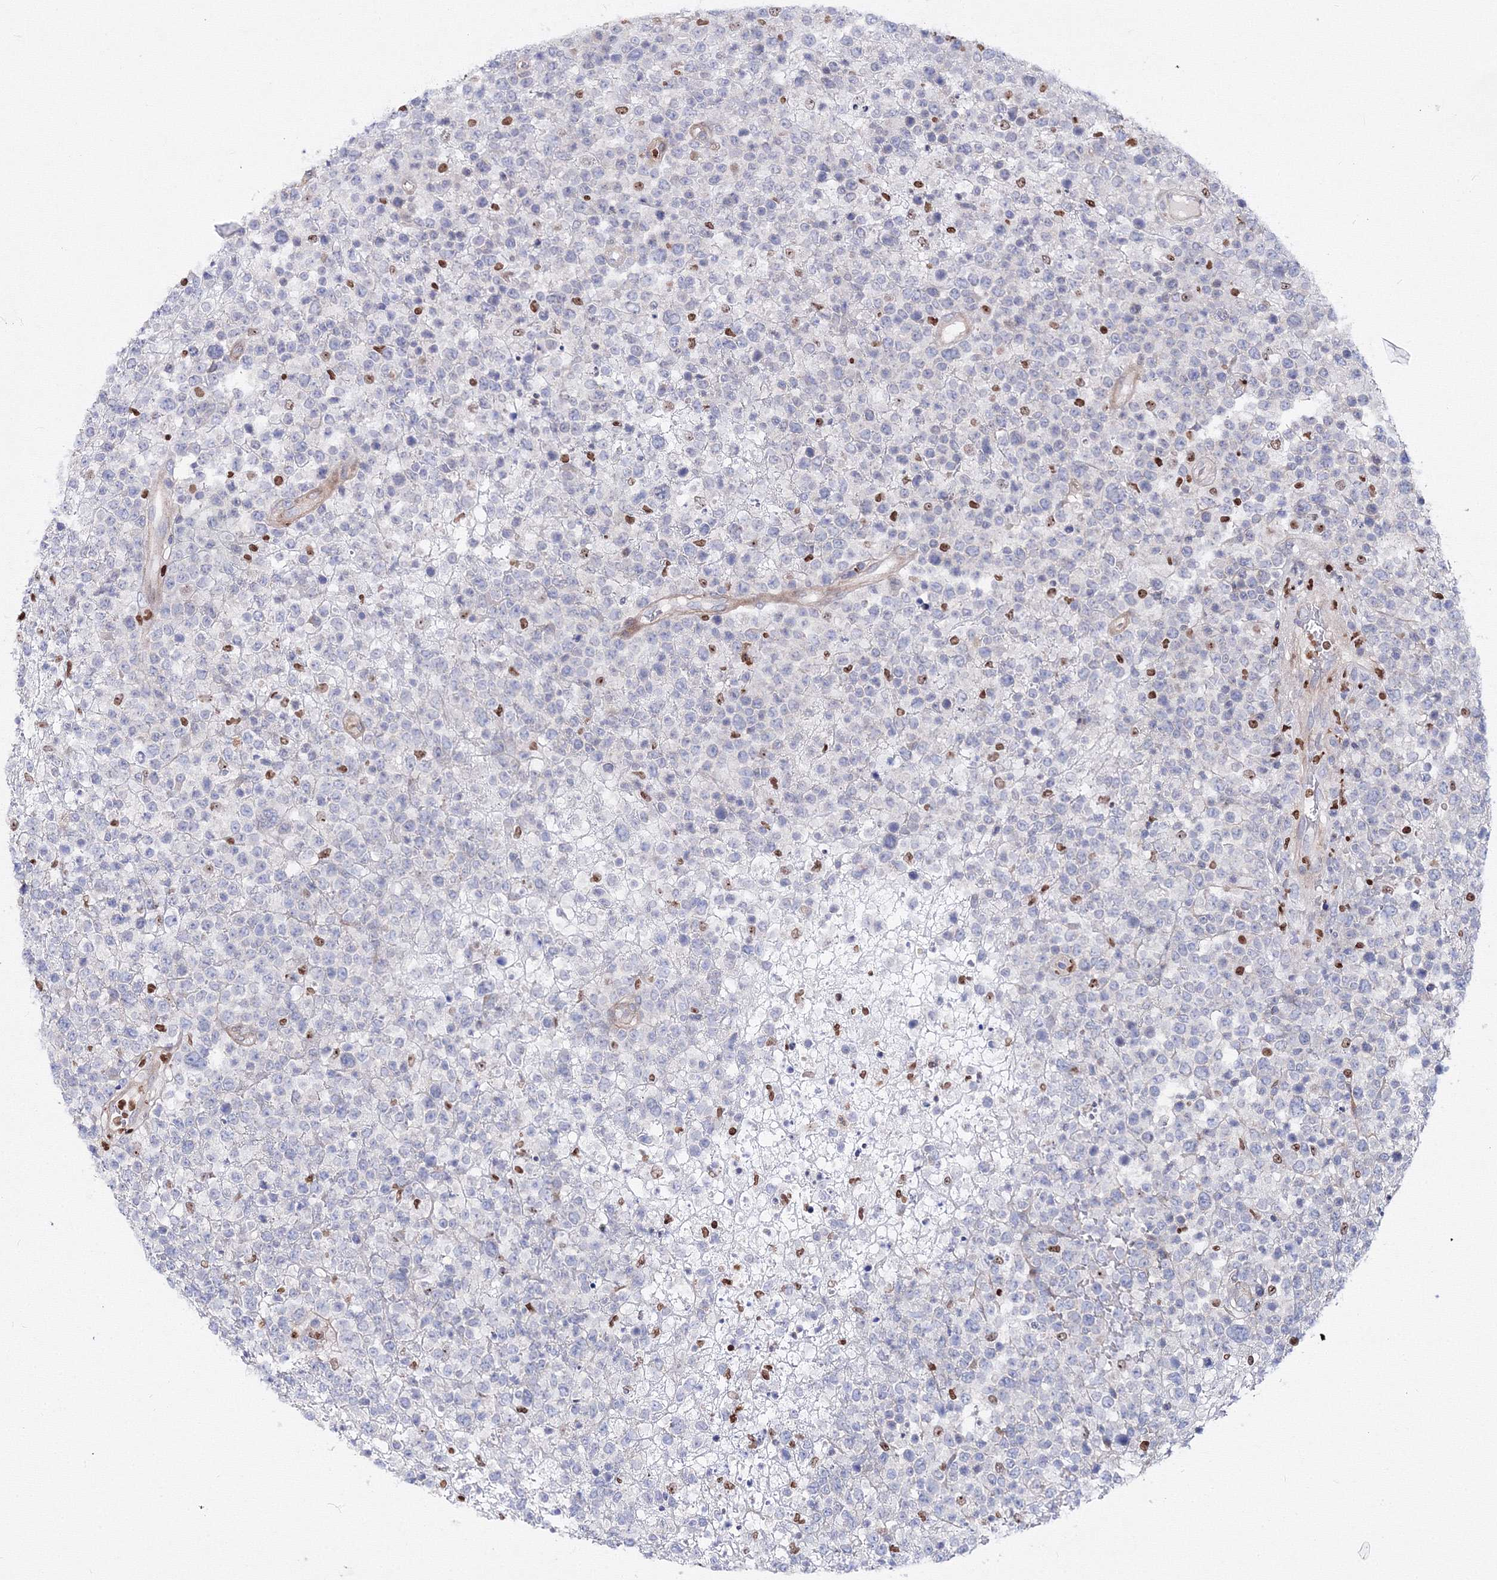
{"staining": {"intensity": "negative", "quantity": "none", "location": "none"}, "tissue": "lymphoma", "cell_type": "Tumor cells", "image_type": "cancer", "snomed": [{"axis": "morphology", "description": "Malignant lymphoma, non-Hodgkin's type, High grade"}, {"axis": "topography", "description": "Colon"}], "caption": "An immunohistochemistry micrograph of lymphoma is shown. There is no staining in tumor cells of lymphoma.", "gene": "C11orf52", "patient": {"sex": "female", "age": 53}}